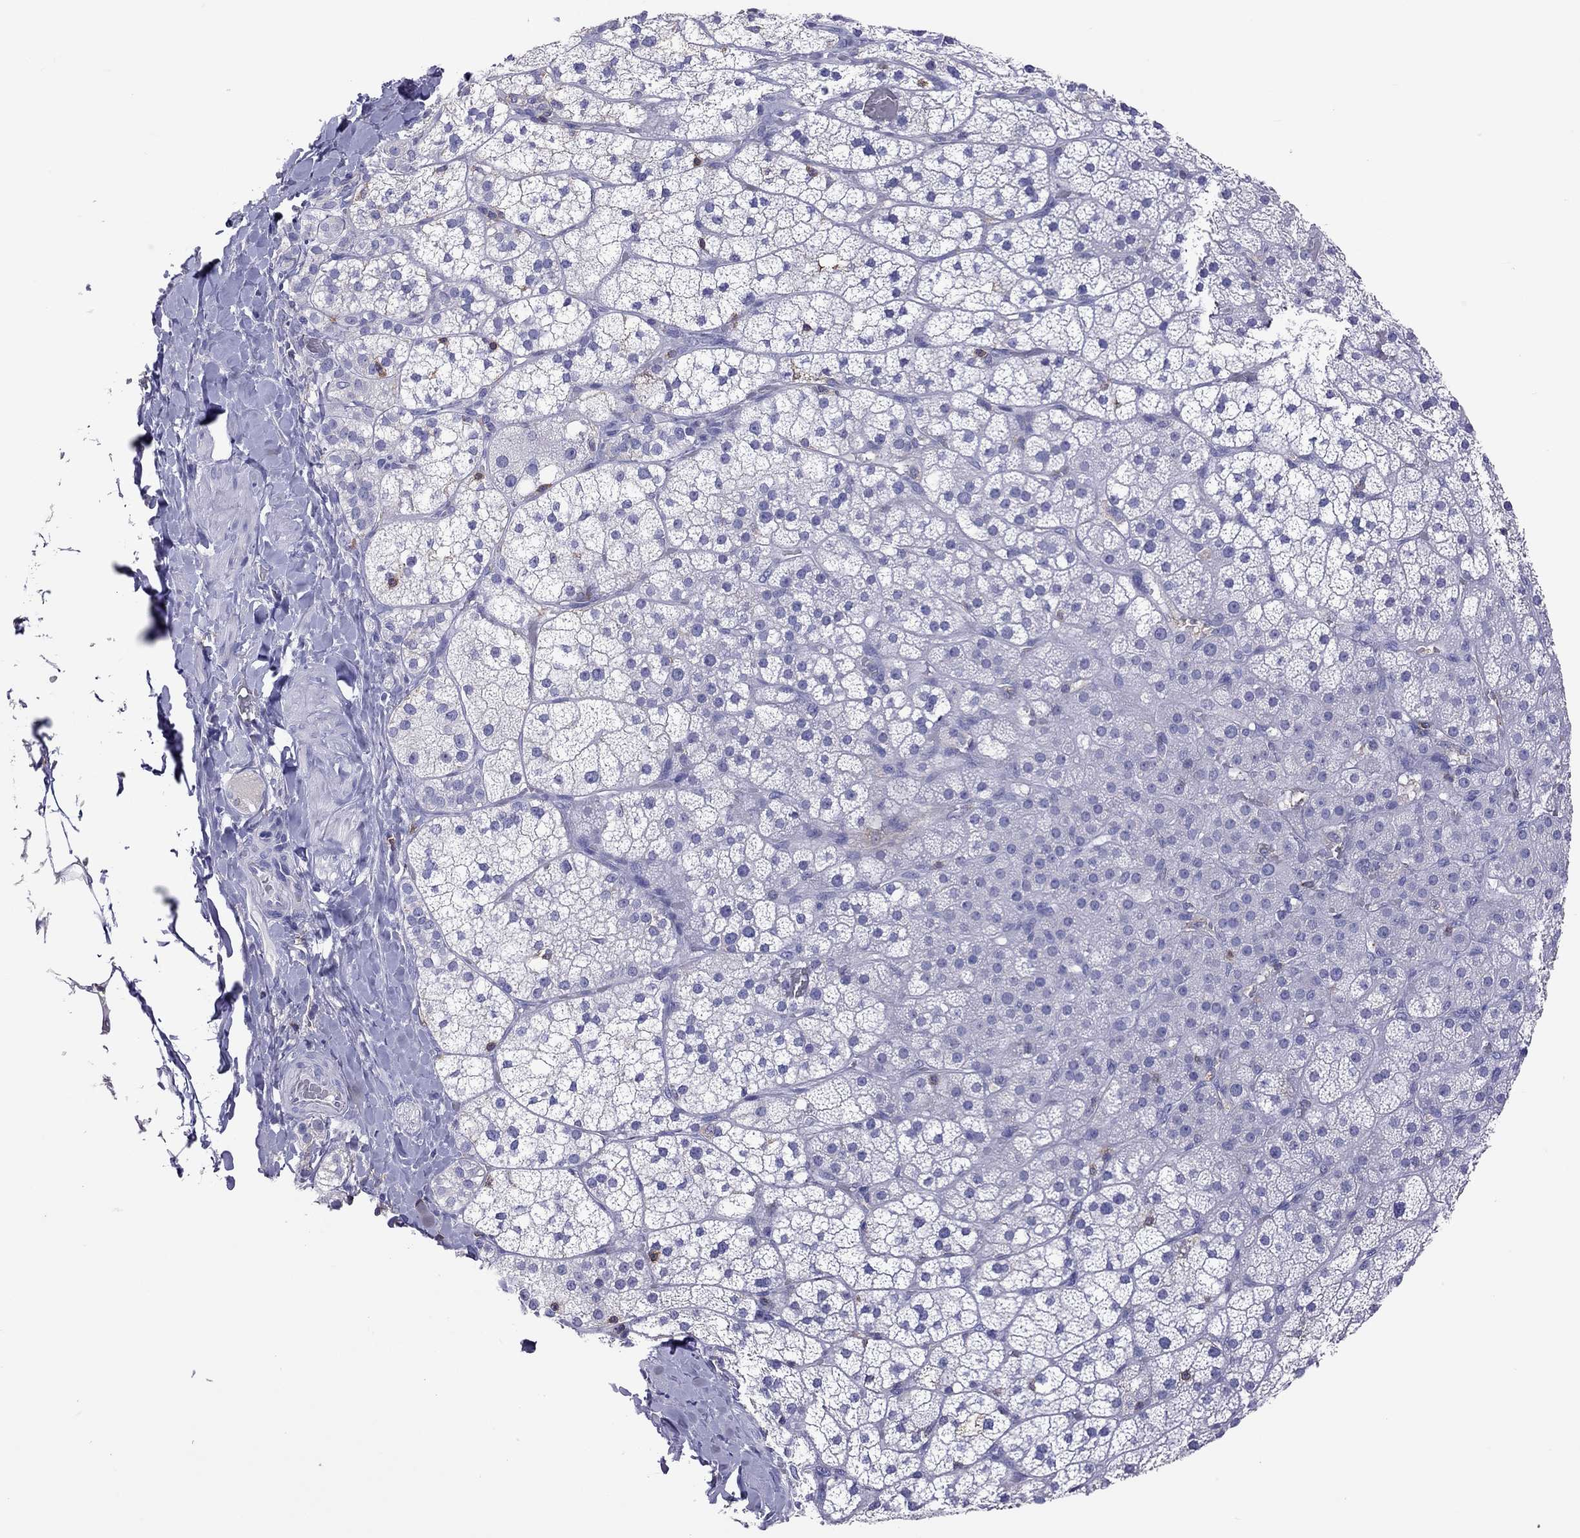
{"staining": {"intensity": "negative", "quantity": "none", "location": "none"}, "tissue": "adrenal gland", "cell_type": "Glandular cells", "image_type": "normal", "snomed": [{"axis": "morphology", "description": "Normal tissue, NOS"}, {"axis": "topography", "description": "Adrenal gland"}], "caption": "There is no significant staining in glandular cells of adrenal gland. (Stains: DAB immunohistochemistry (IHC) with hematoxylin counter stain, Microscopy: brightfield microscopy at high magnification).", "gene": "ENSG00000288637", "patient": {"sex": "male", "age": 53}}